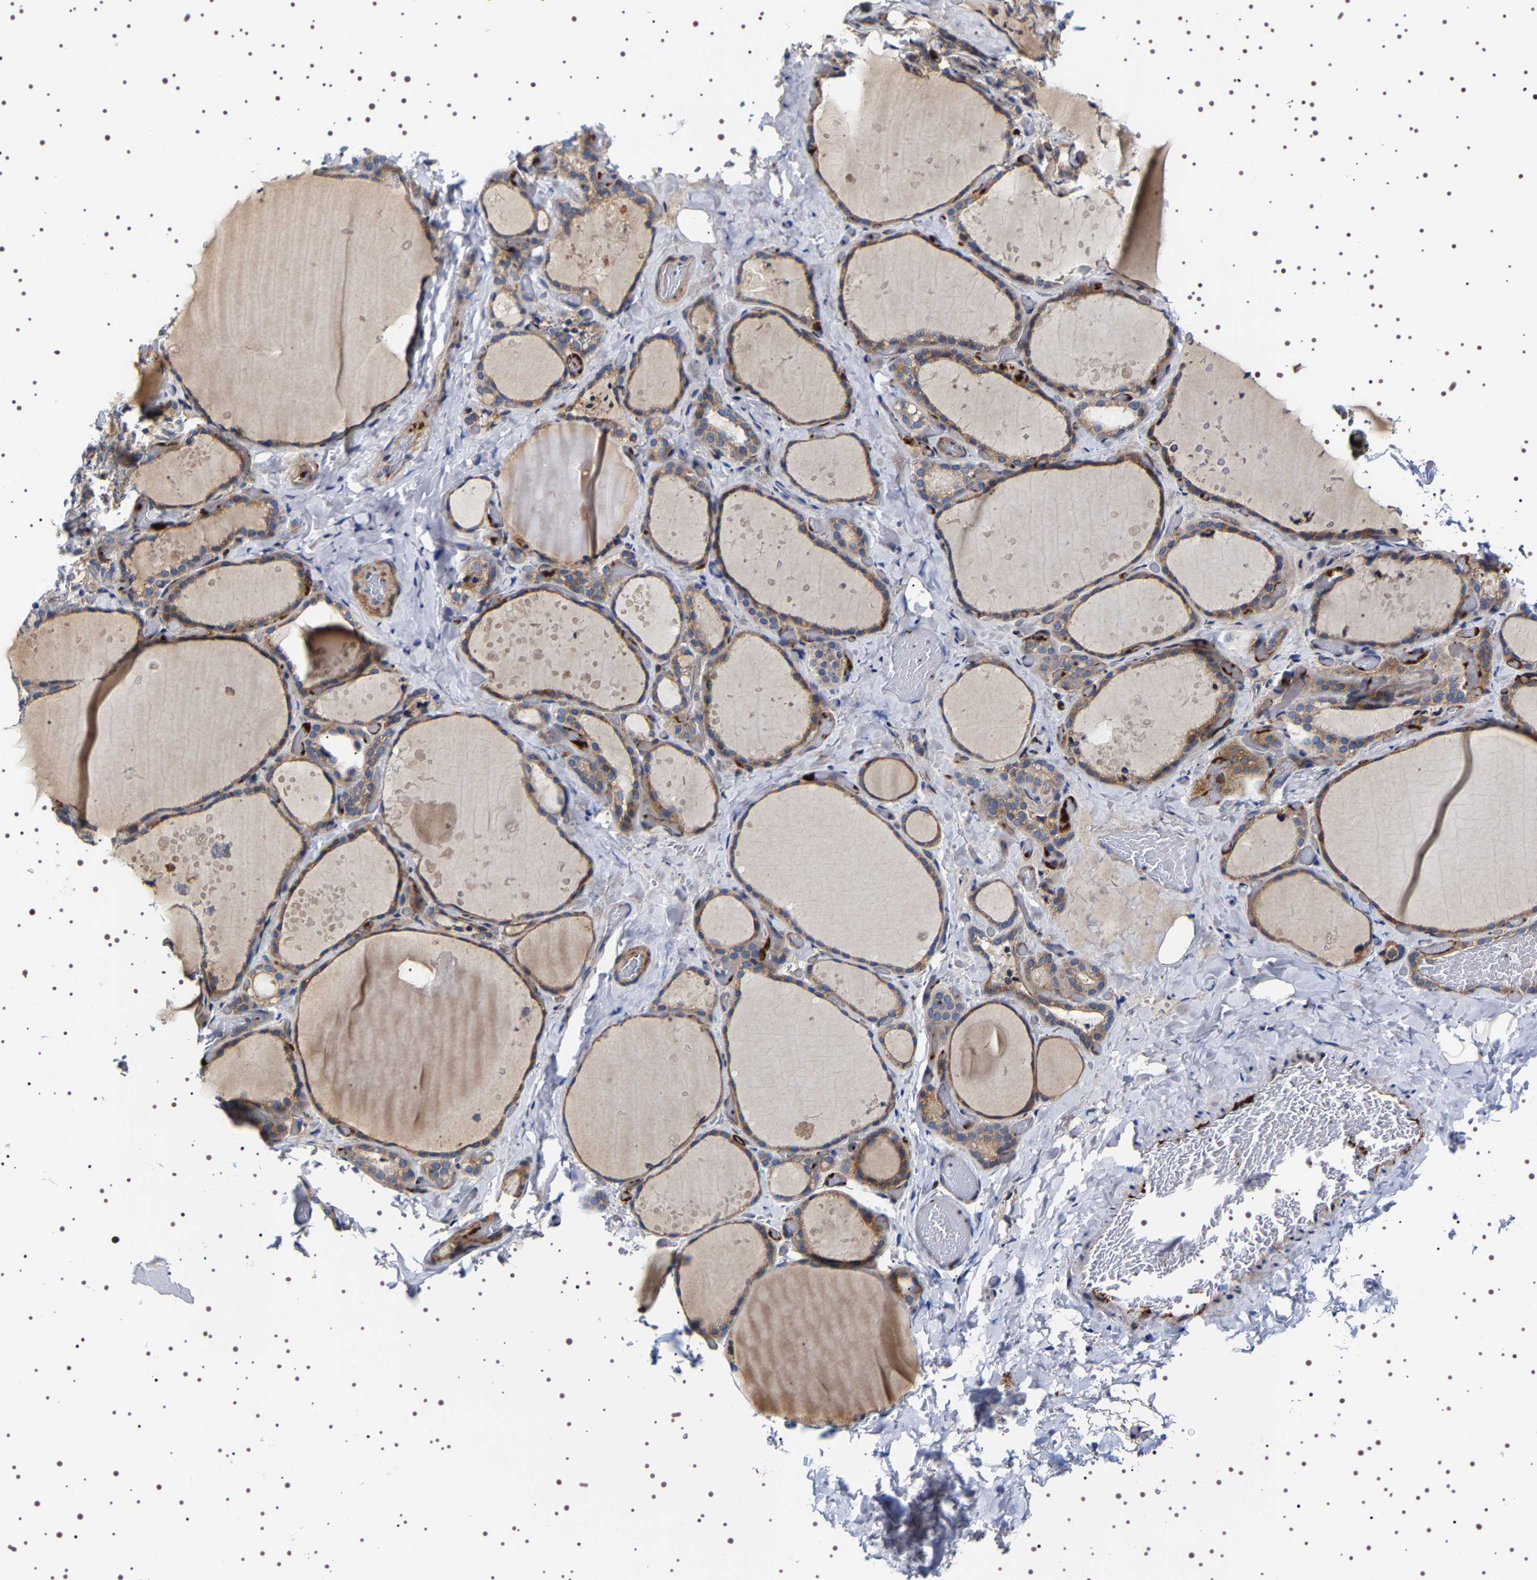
{"staining": {"intensity": "moderate", "quantity": ">75%", "location": "cytoplasmic/membranous"}, "tissue": "thyroid gland", "cell_type": "Glandular cells", "image_type": "normal", "snomed": [{"axis": "morphology", "description": "Normal tissue, NOS"}, {"axis": "topography", "description": "Thyroid gland"}], "caption": "Immunohistochemistry (IHC) (DAB) staining of unremarkable human thyroid gland shows moderate cytoplasmic/membranous protein staining in approximately >75% of glandular cells. Immunohistochemistry stains the protein in brown and the nuclei are stained blue.", "gene": "SQLE", "patient": {"sex": "female", "age": 44}}